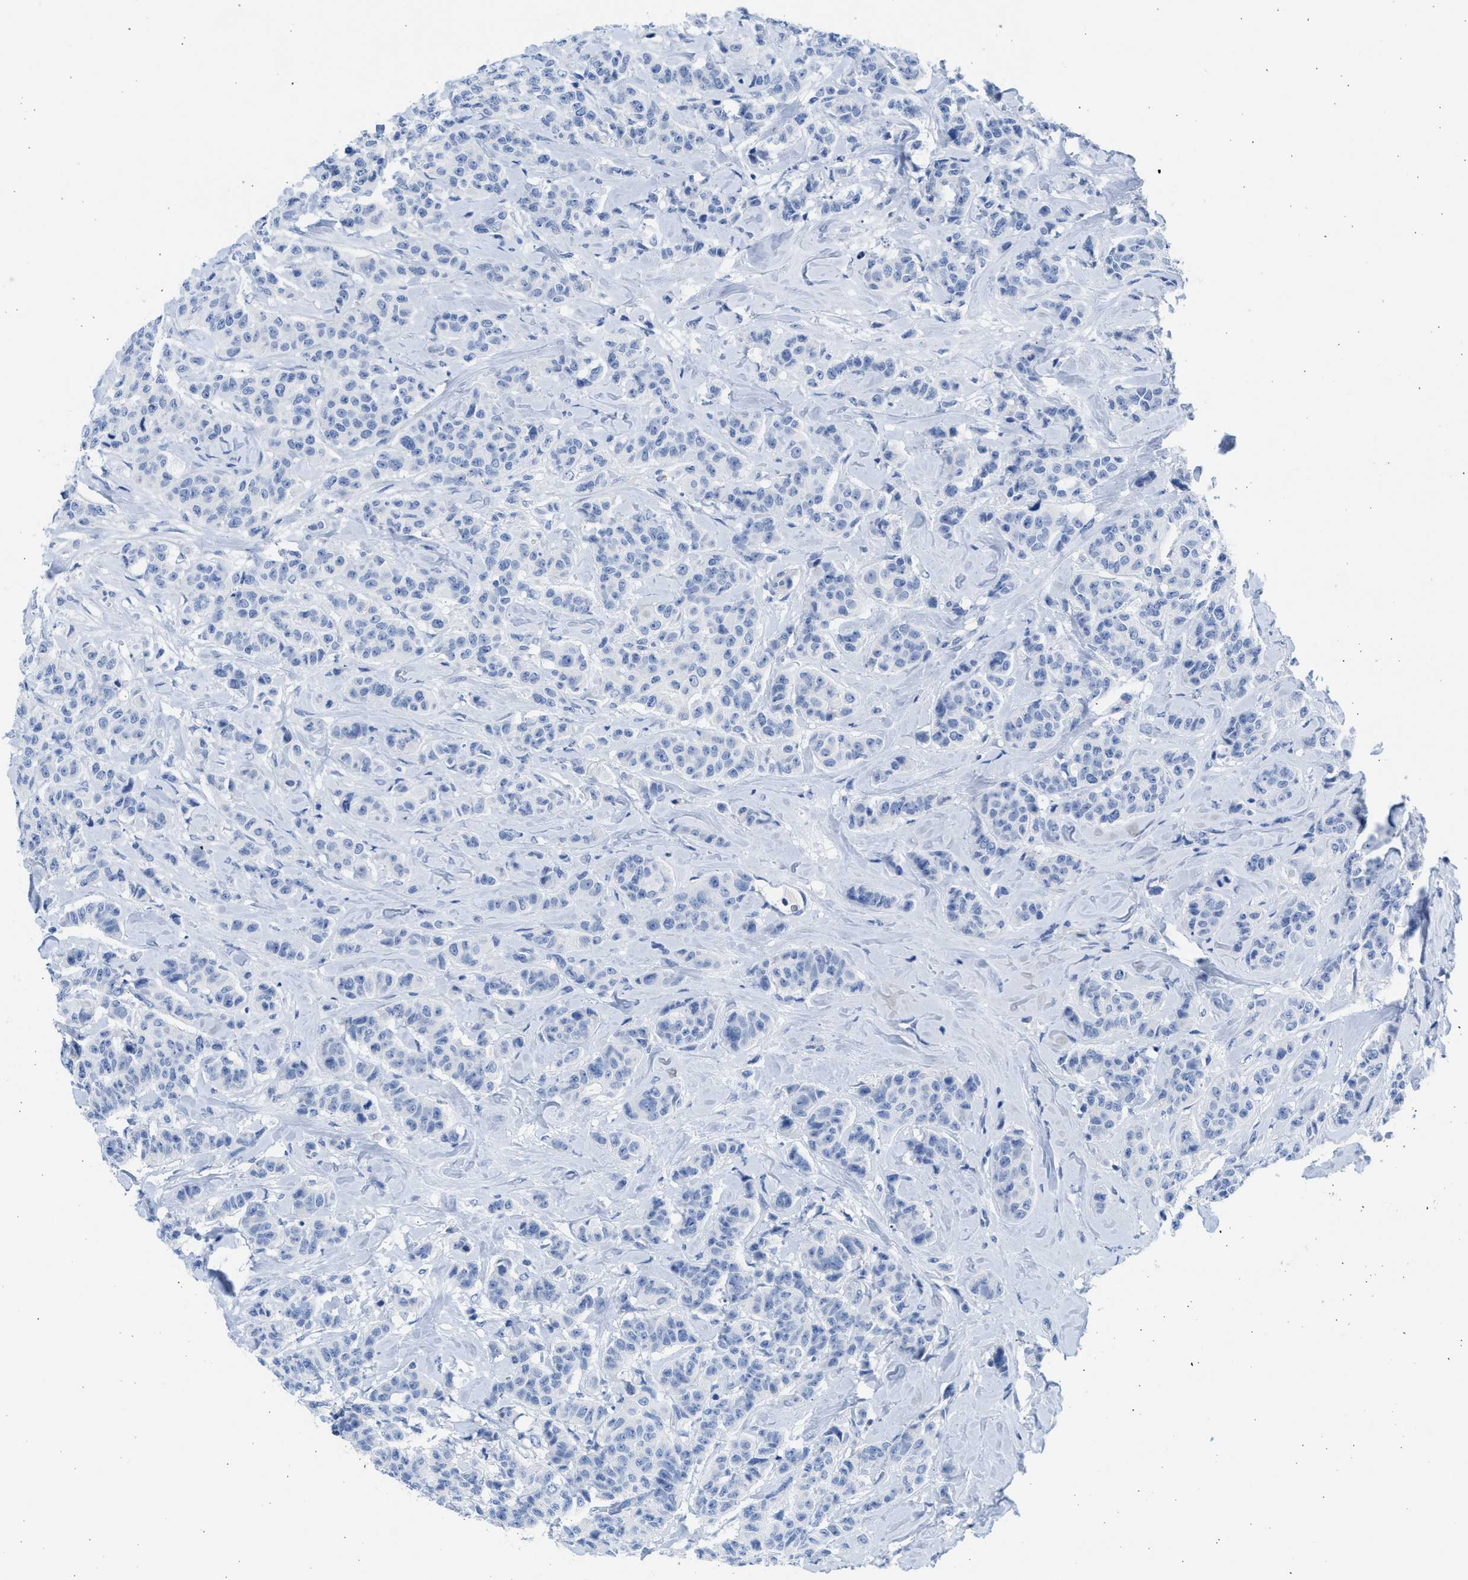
{"staining": {"intensity": "negative", "quantity": "none", "location": "none"}, "tissue": "breast cancer", "cell_type": "Tumor cells", "image_type": "cancer", "snomed": [{"axis": "morphology", "description": "Normal tissue, NOS"}, {"axis": "morphology", "description": "Duct carcinoma"}, {"axis": "topography", "description": "Breast"}], "caption": "Tumor cells are negative for brown protein staining in breast infiltrating ductal carcinoma.", "gene": "SPATA3", "patient": {"sex": "female", "age": 40}}